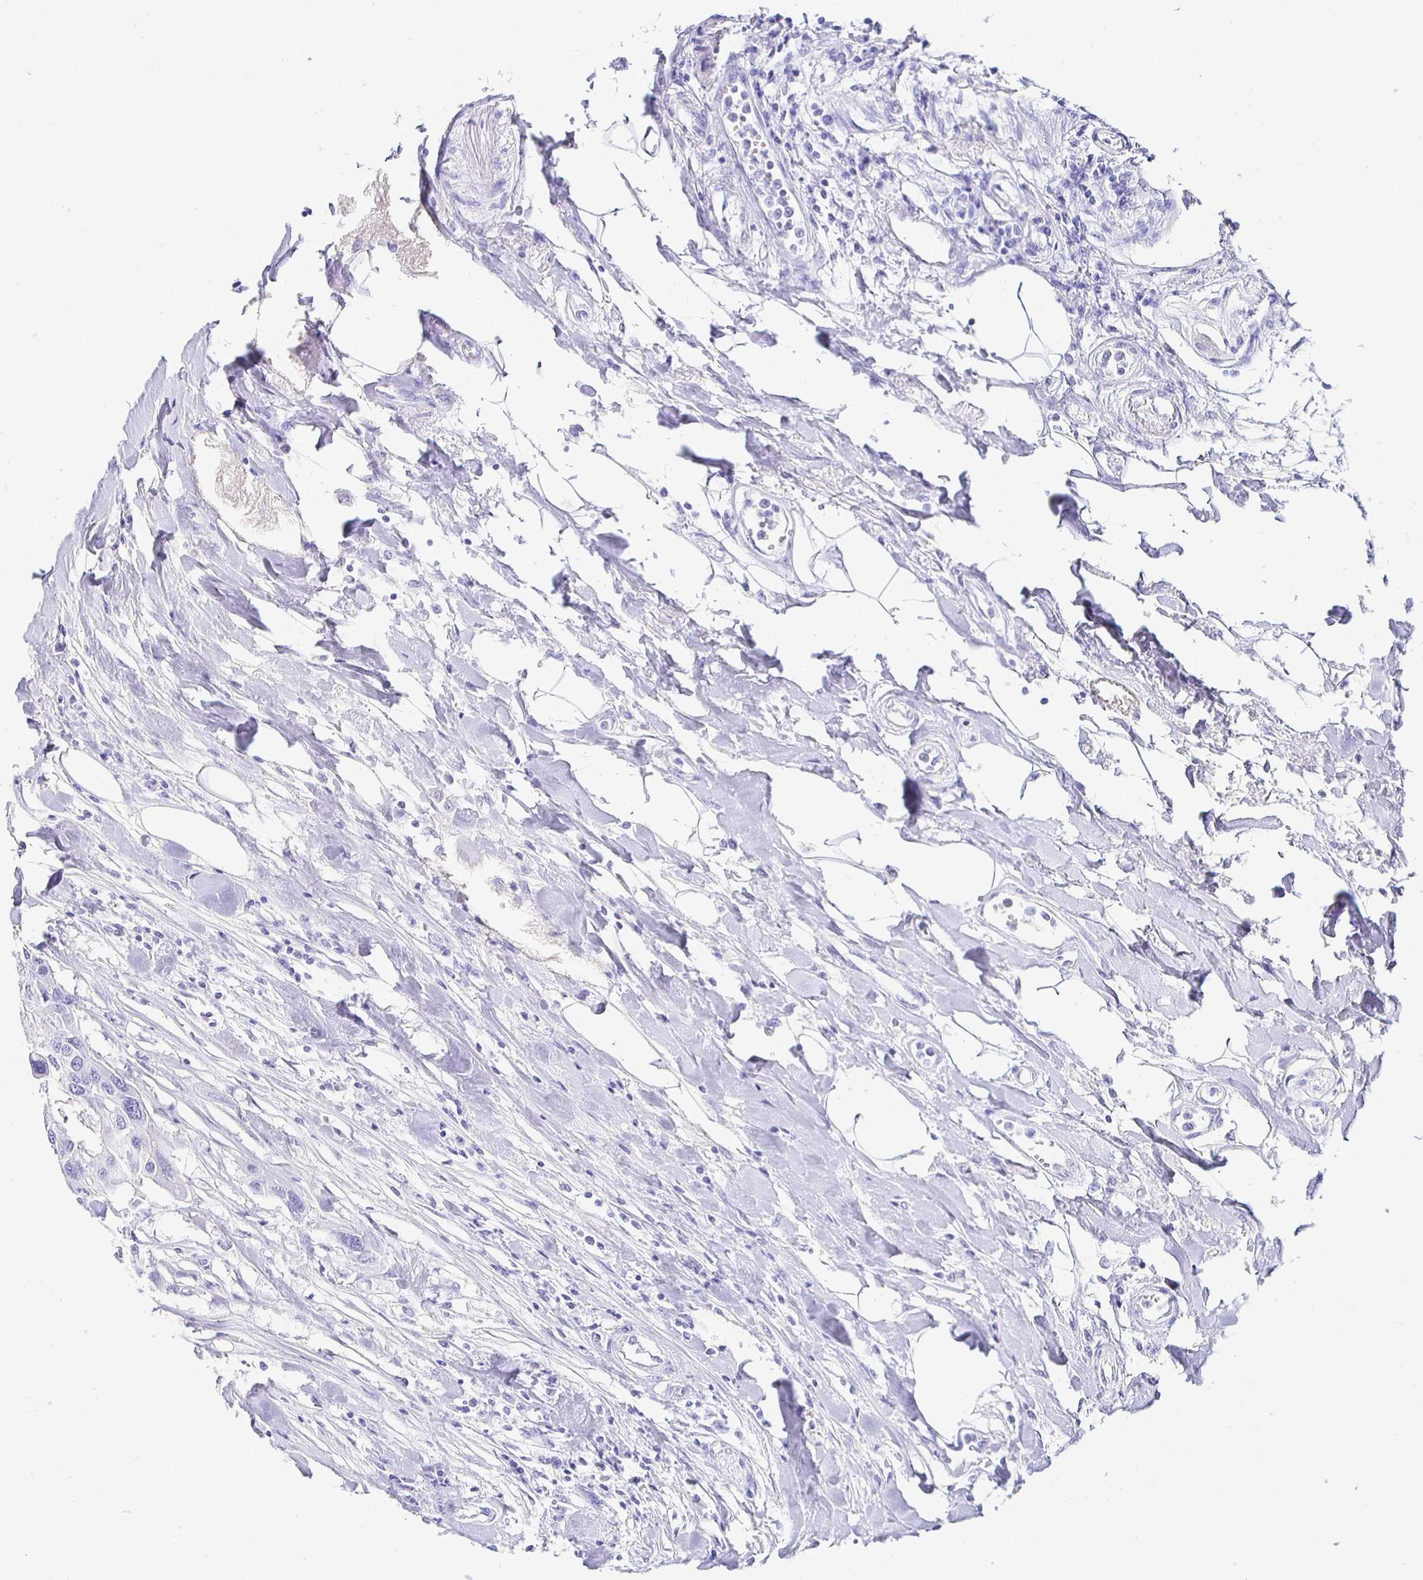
{"staining": {"intensity": "negative", "quantity": "none", "location": "none"}, "tissue": "colorectal cancer", "cell_type": "Tumor cells", "image_type": "cancer", "snomed": [{"axis": "morphology", "description": "Adenocarcinoma, NOS"}, {"axis": "topography", "description": "Colon"}], "caption": "IHC of colorectal adenocarcinoma demonstrates no expression in tumor cells. (DAB immunohistochemistry (IHC) with hematoxylin counter stain).", "gene": "UMOD", "patient": {"sex": "male", "age": 77}}